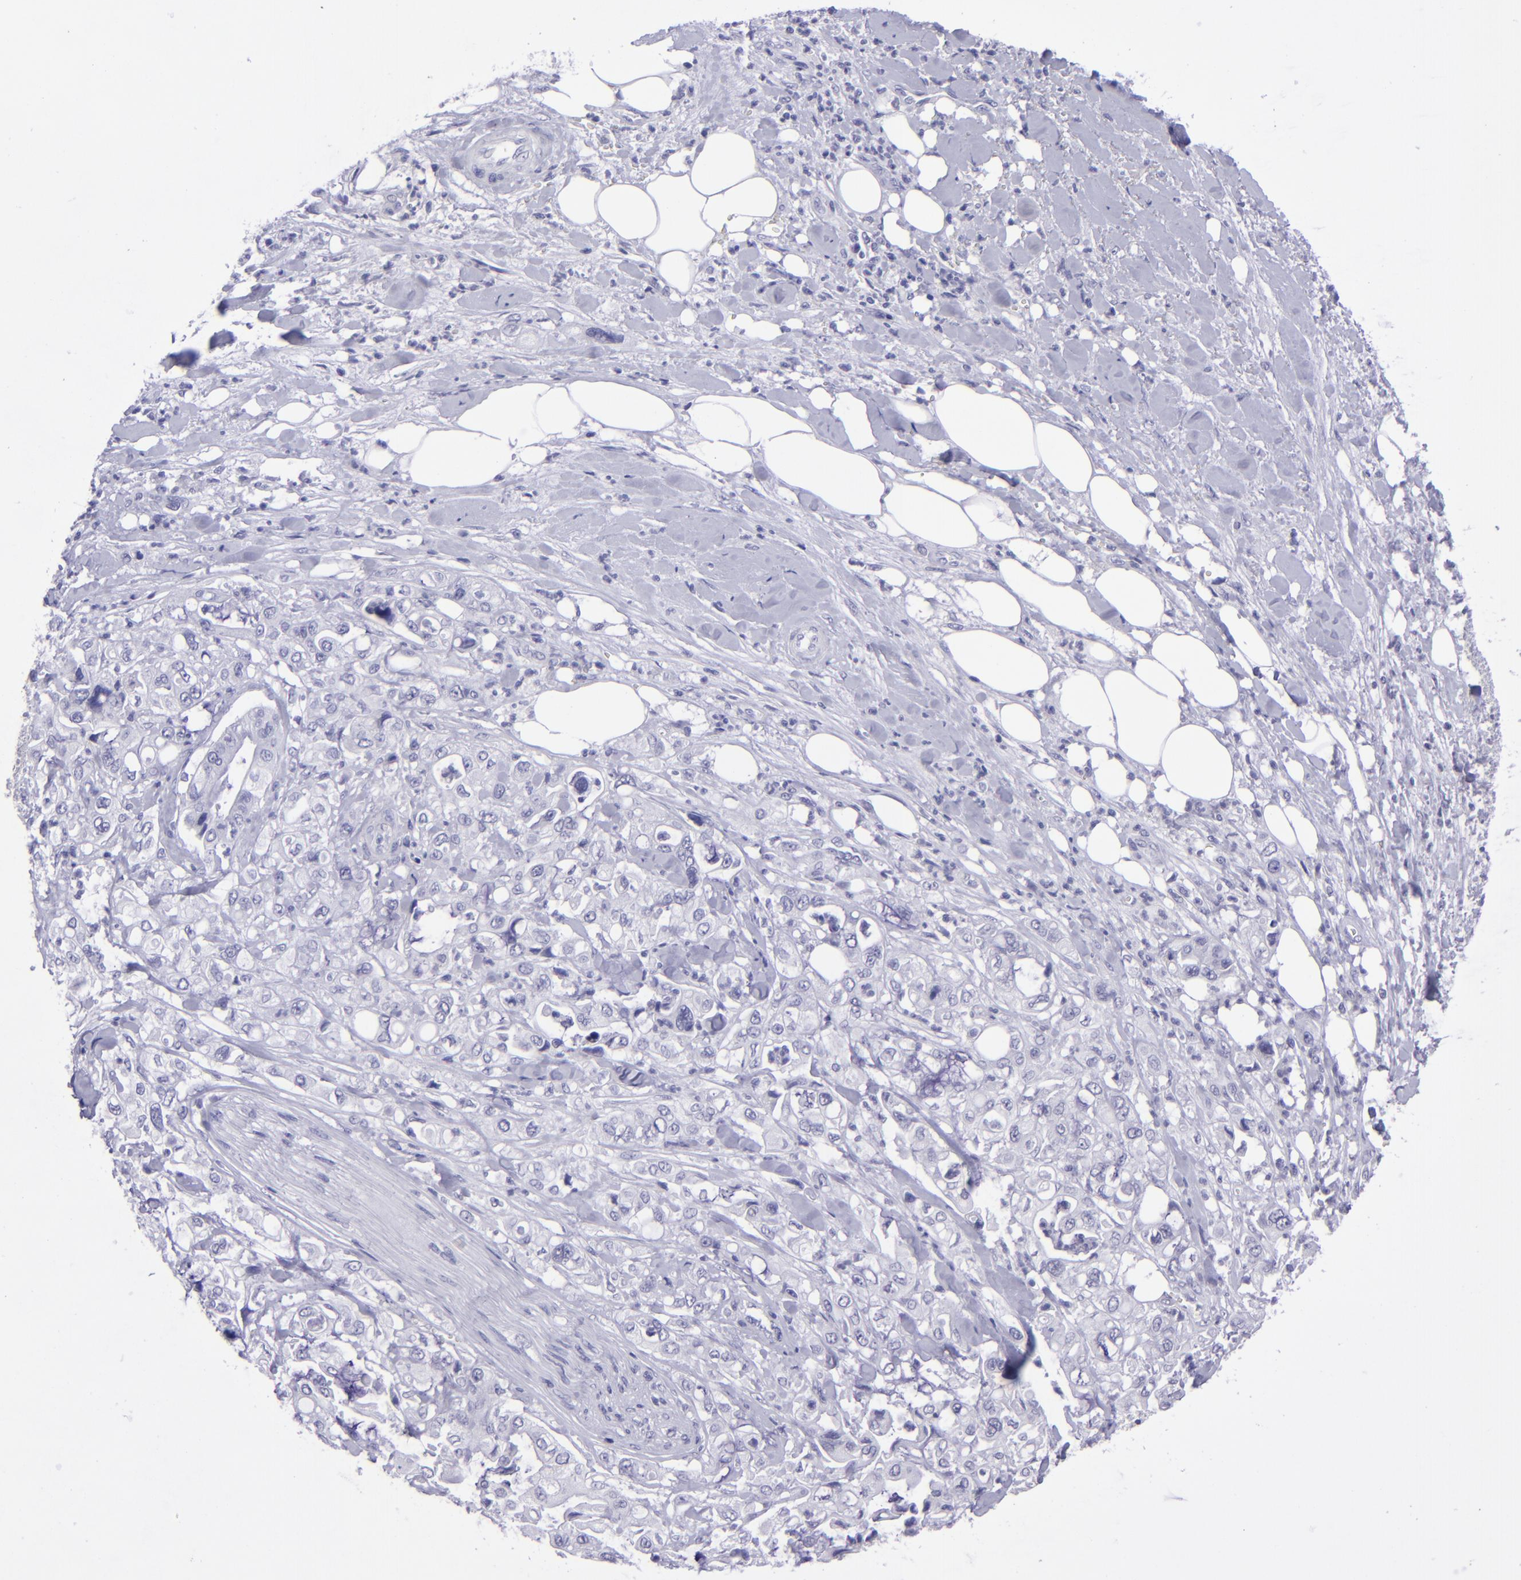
{"staining": {"intensity": "negative", "quantity": "none", "location": "none"}, "tissue": "pancreatic cancer", "cell_type": "Tumor cells", "image_type": "cancer", "snomed": [{"axis": "morphology", "description": "Adenocarcinoma, NOS"}, {"axis": "topography", "description": "Pancreas"}], "caption": "Tumor cells show no significant positivity in adenocarcinoma (pancreatic).", "gene": "POU2F2", "patient": {"sex": "male", "age": 70}}